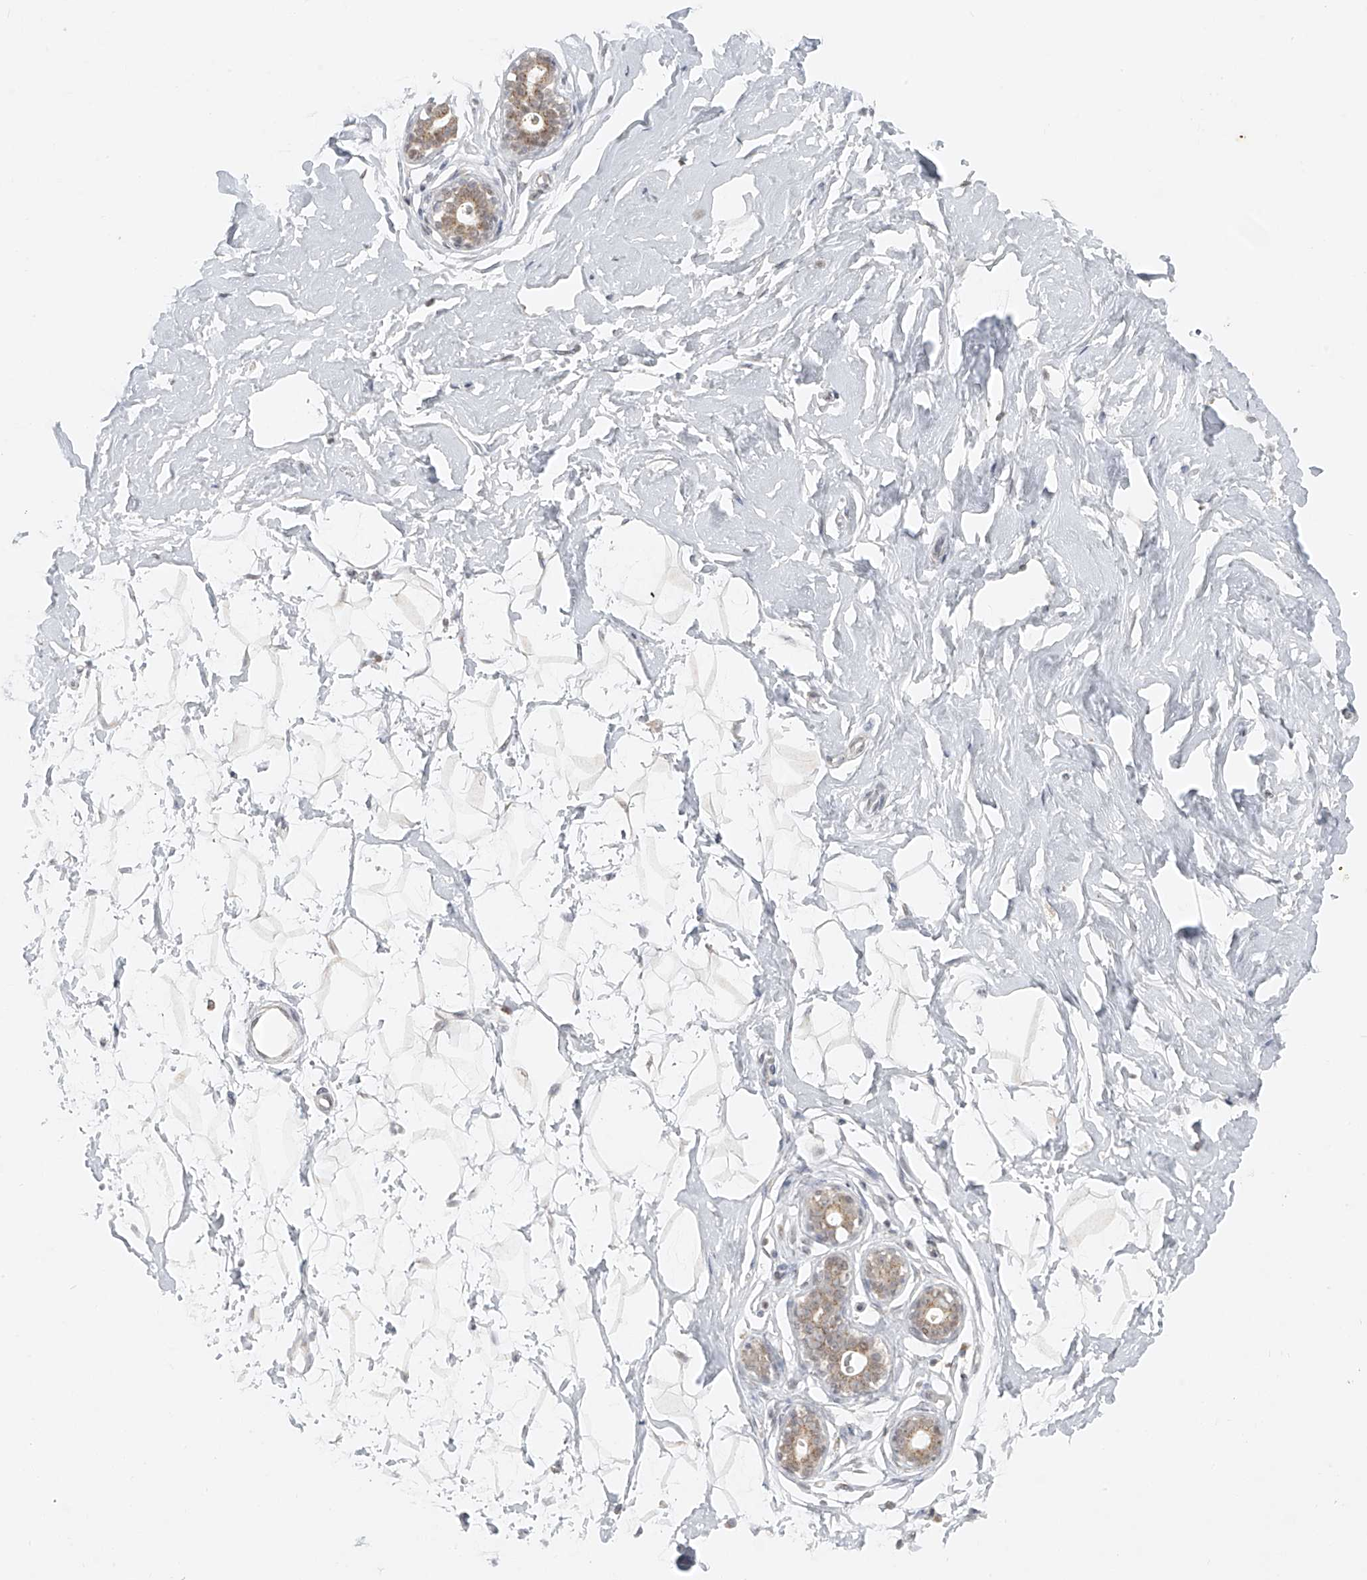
{"staining": {"intensity": "negative", "quantity": "none", "location": "none"}, "tissue": "breast", "cell_type": "Adipocytes", "image_type": "normal", "snomed": [{"axis": "morphology", "description": "Normal tissue, NOS"}, {"axis": "morphology", "description": "Adenoma, NOS"}, {"axis": "topography", "description": "Breast"}], "caption": "Micrograph shows no protein expression in adipocytes of benign breast.", "gene": "DYRK1B", "patient": {"sex": "female", "age": 23}}